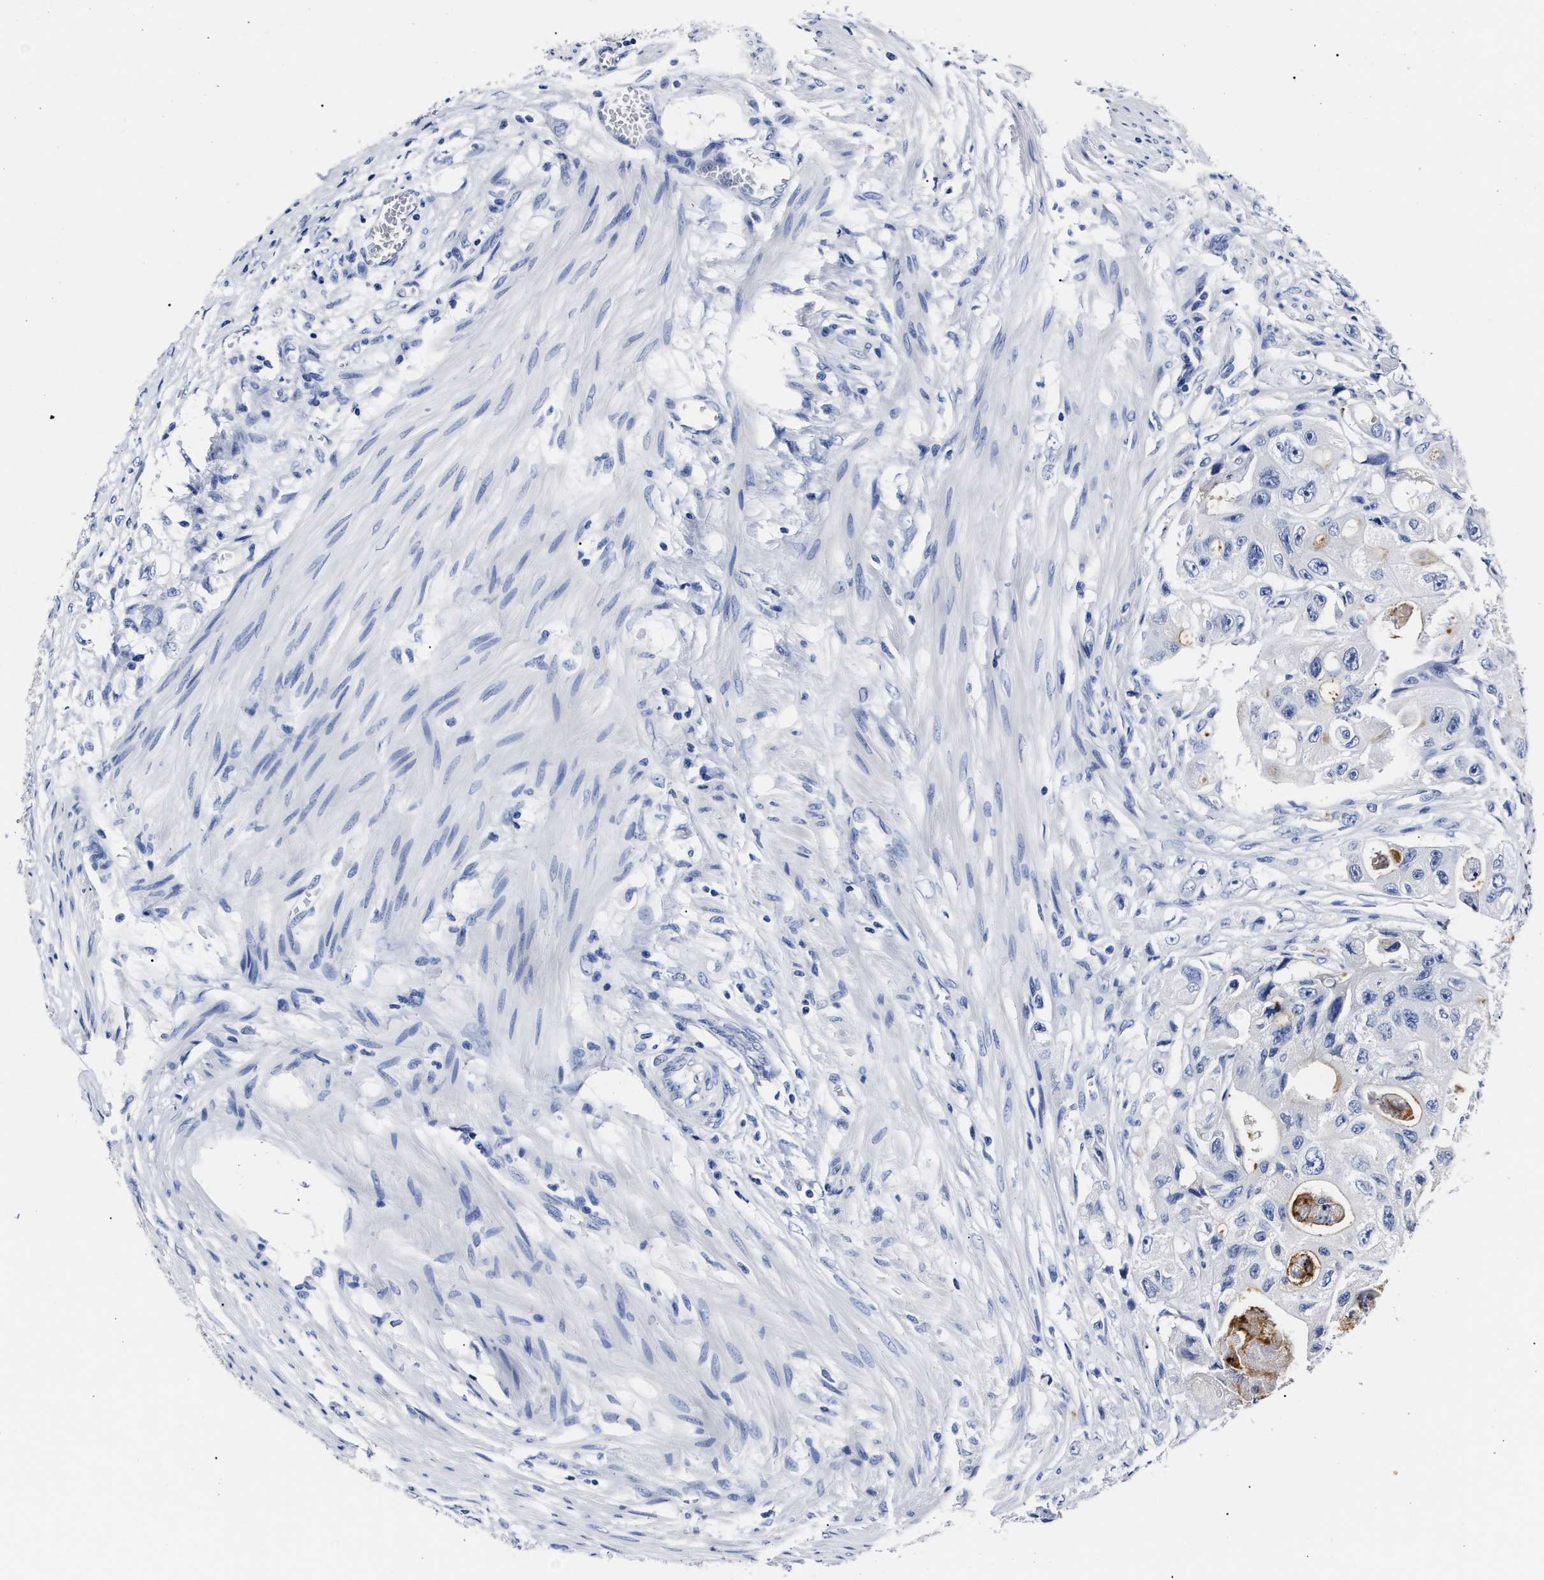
{"staining": {"intensity": "negative", "quantity": "none", "location": "none"}, "tissue": "colorectal cancer", "cell_type": "Tumor cells", "image_type": "cancer", "snomed": [{"axis": "morphology", "description": "Adenocarcinoma, NOS"}, {"axis": "topography", "description": "Colon"}], "caption": "Immunohistochemistry histopathology image of neoplastic tissue: adenocarcinoma (colorectal) stained with DAB exhibits no significant protein positivity in tumor cells. Brightfield microscopy of IHC stained with DAB (3,3'-diaminobenzidine) (brown) and hematoxylin (blue), captured at high magnification.", "gene": "ALPG", "patient": {"sex": "female", "age": 46}}